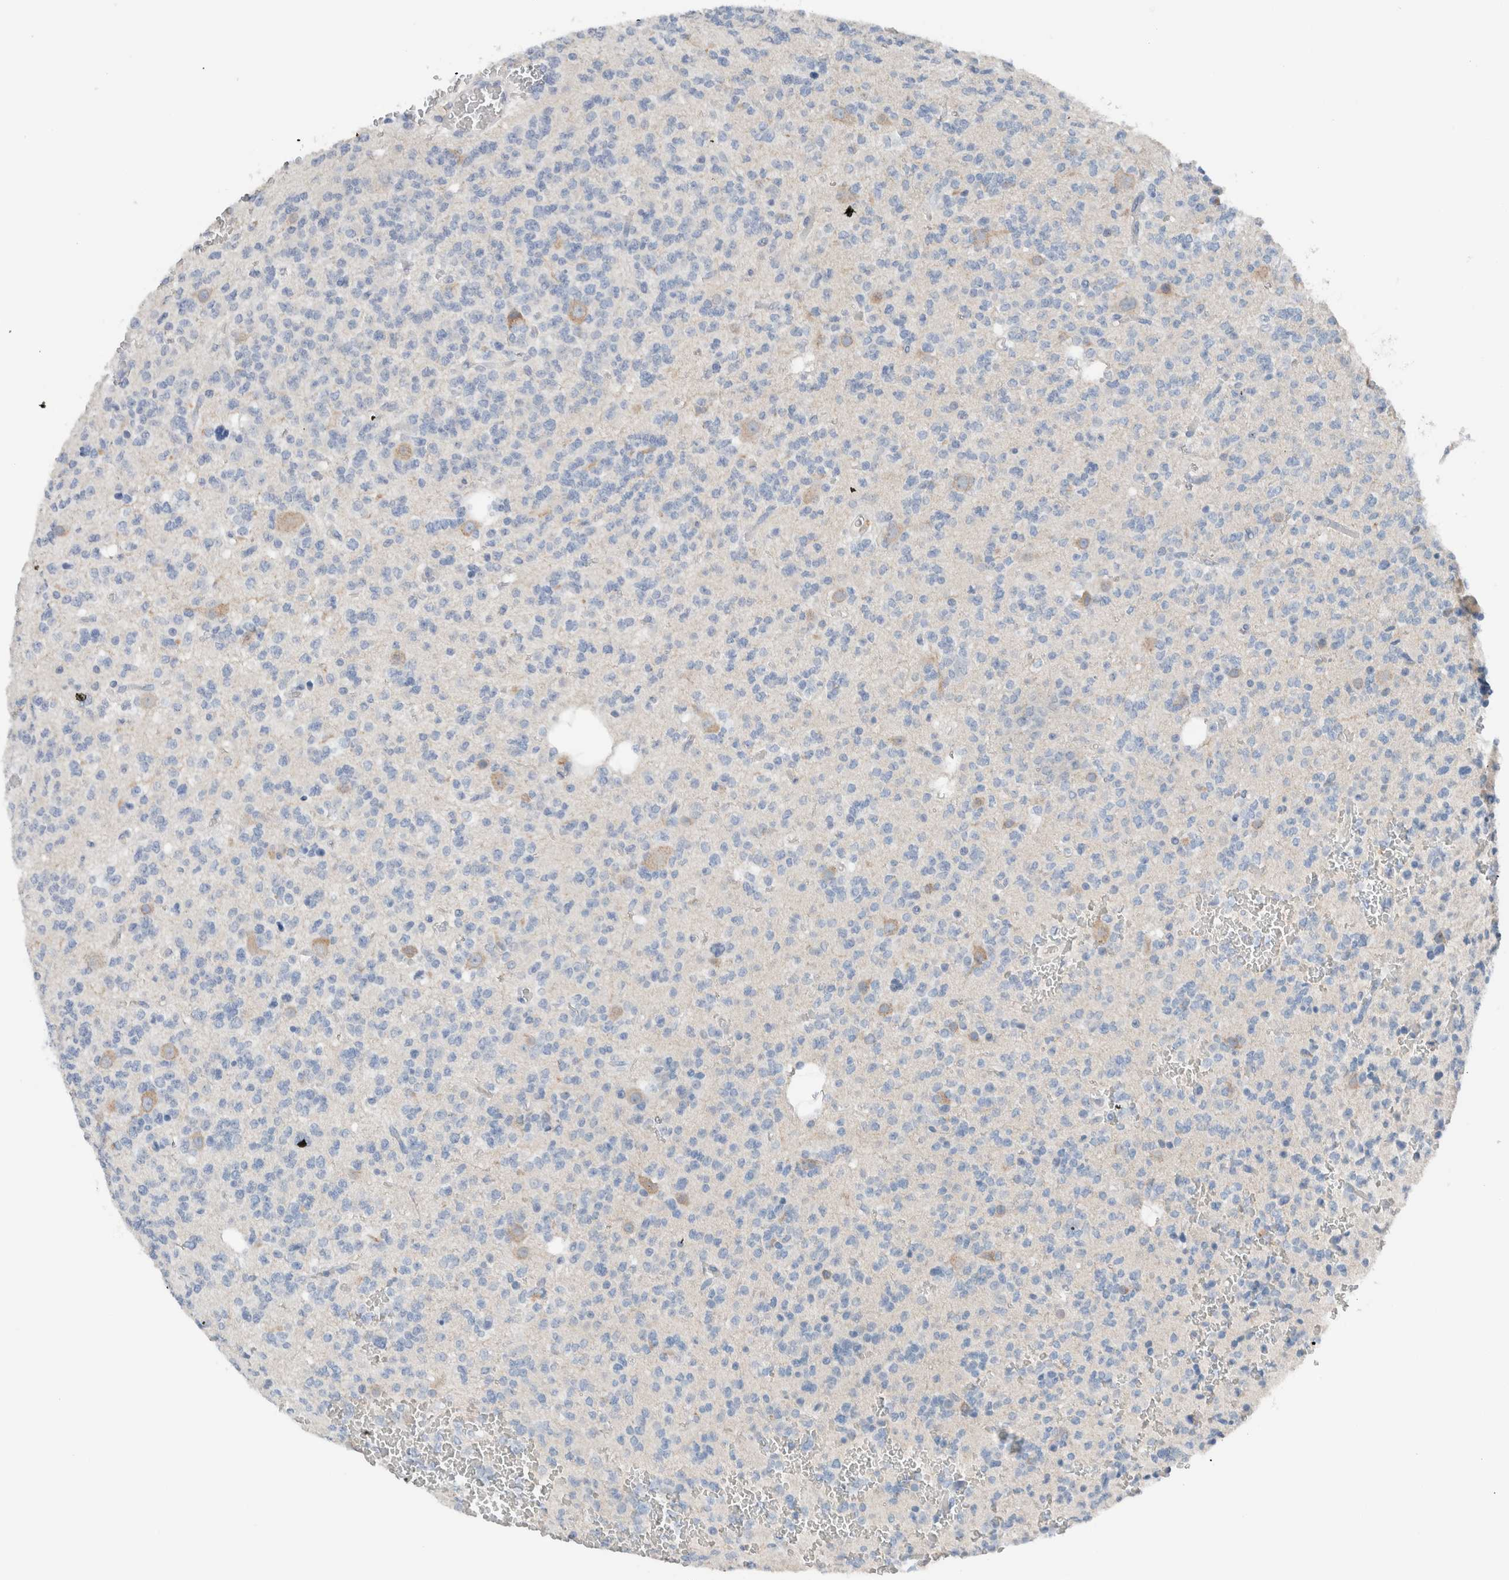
{"staining": {"intensity": "negative", "quantity": "none", "location": "none"}, "tissue": "glioma", "cell_type": "Tumor cells", "image_type": "cancer", "snomed": [{"axis": "morphology", "description": "Glioma, malignant, Low grade"}, {"axis": "topography", "description": "Brain"}], "caption": "Low-grade glioma (malignant) was stained to show a protein in brown. There is no significant positivity in tumor cells.", "gene": "DUOX1", "patient": {"sex": "male", "age": 38}}